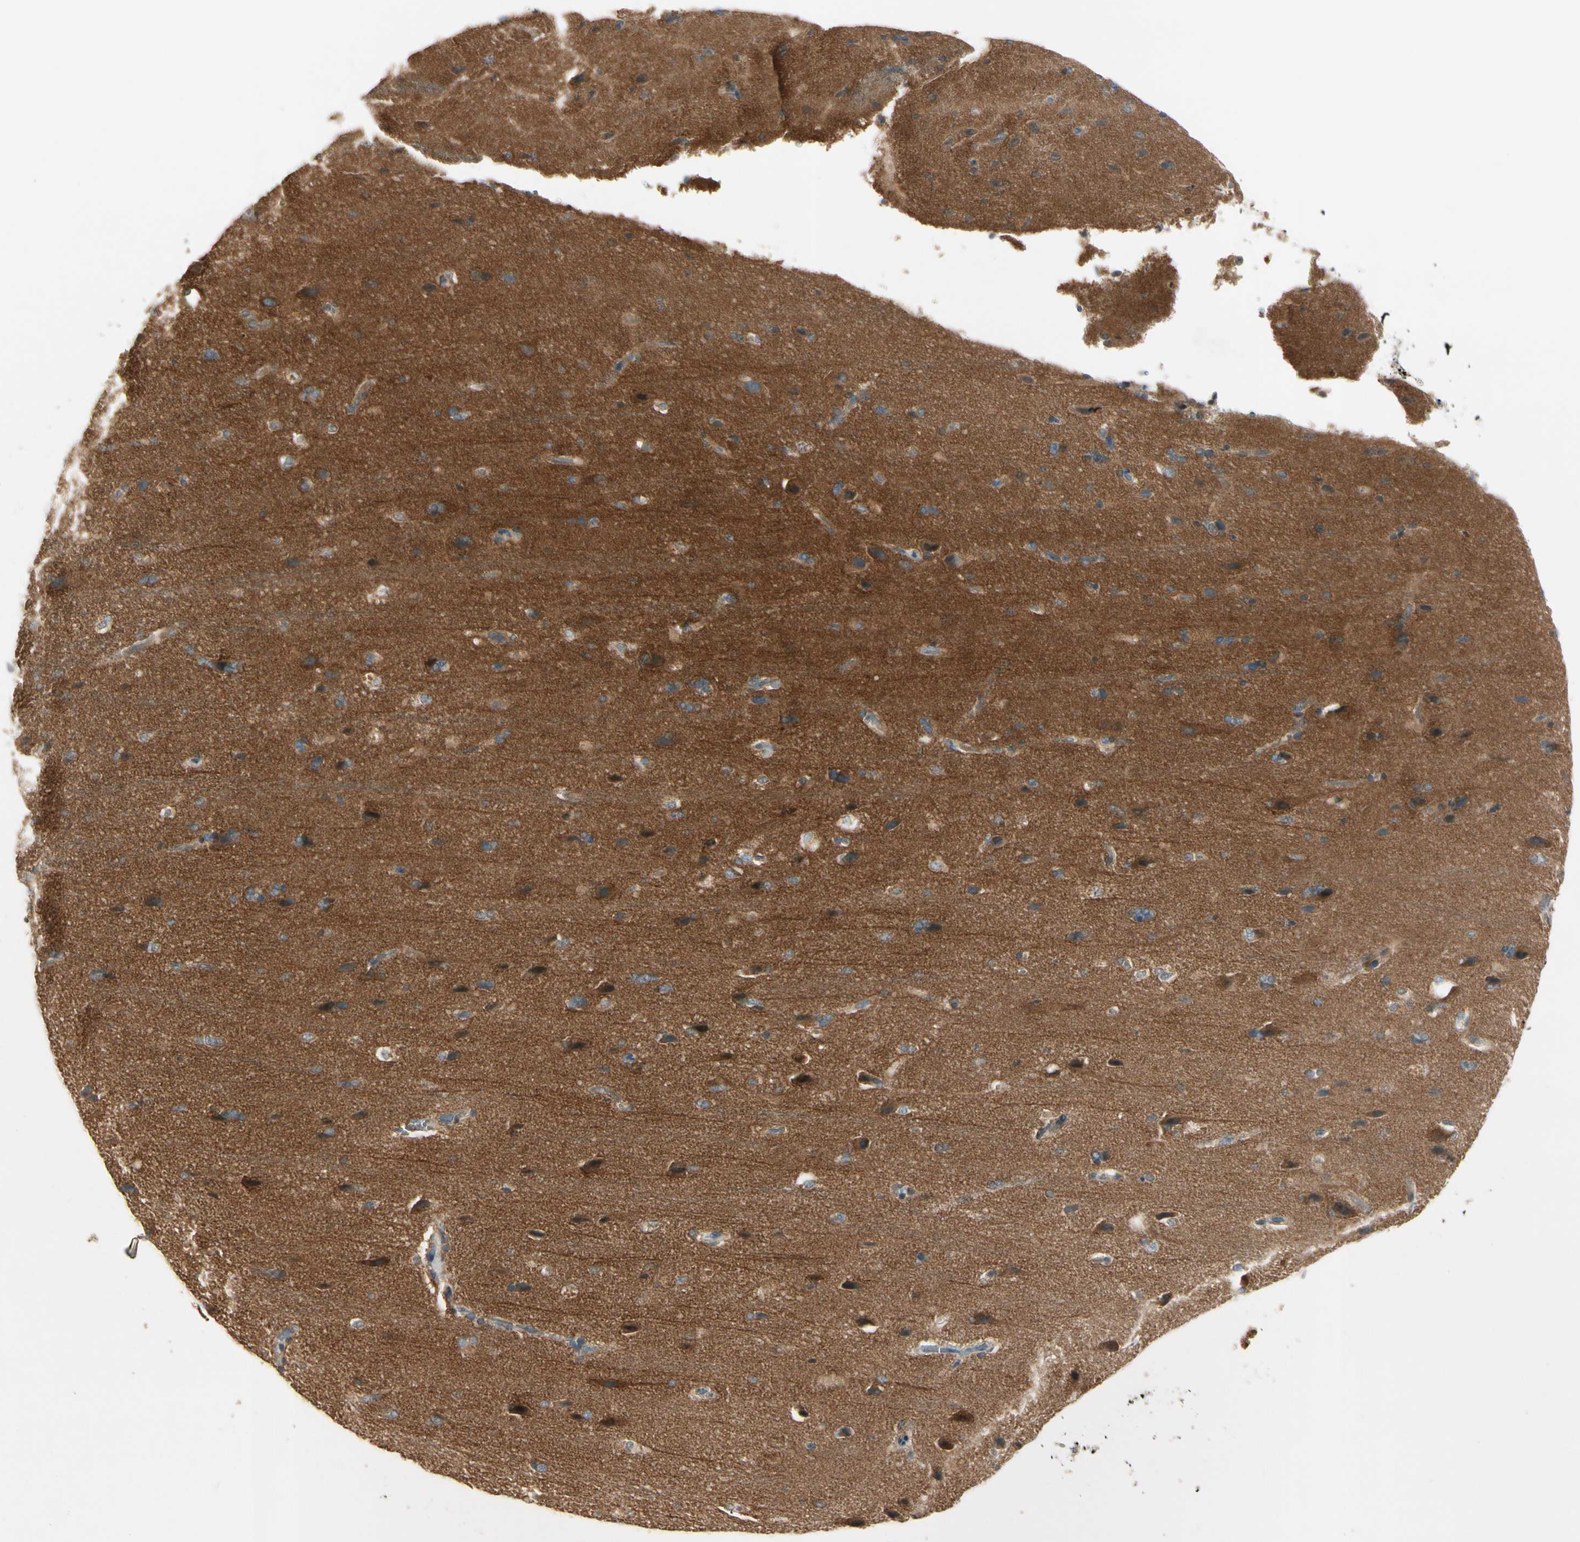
{"staining": {"intensity": "moderate", "quantity": ">75%", "location": "cytoplasmic/membranous"}, "tissue": "cerebral cortex", "cell_type": "Endothelial cells", "image_type": "normal", "snomed": [{"axis": "morphology", "description": "Normal tissue, NOS"}, {"axis": "topography", "description": "Cerebral cortex"}], "caption": "High-power microscopy captured an immunohistochemistry (IHC) image of unremarkable cerebral cortex, revealing moderate cytoplasmic/membranous staining in approximately >75% of endothelial cells. Nuclei are stained in blue.", "gene": "PPP3CB", "patient": {"sex": "male", "age": 62}}